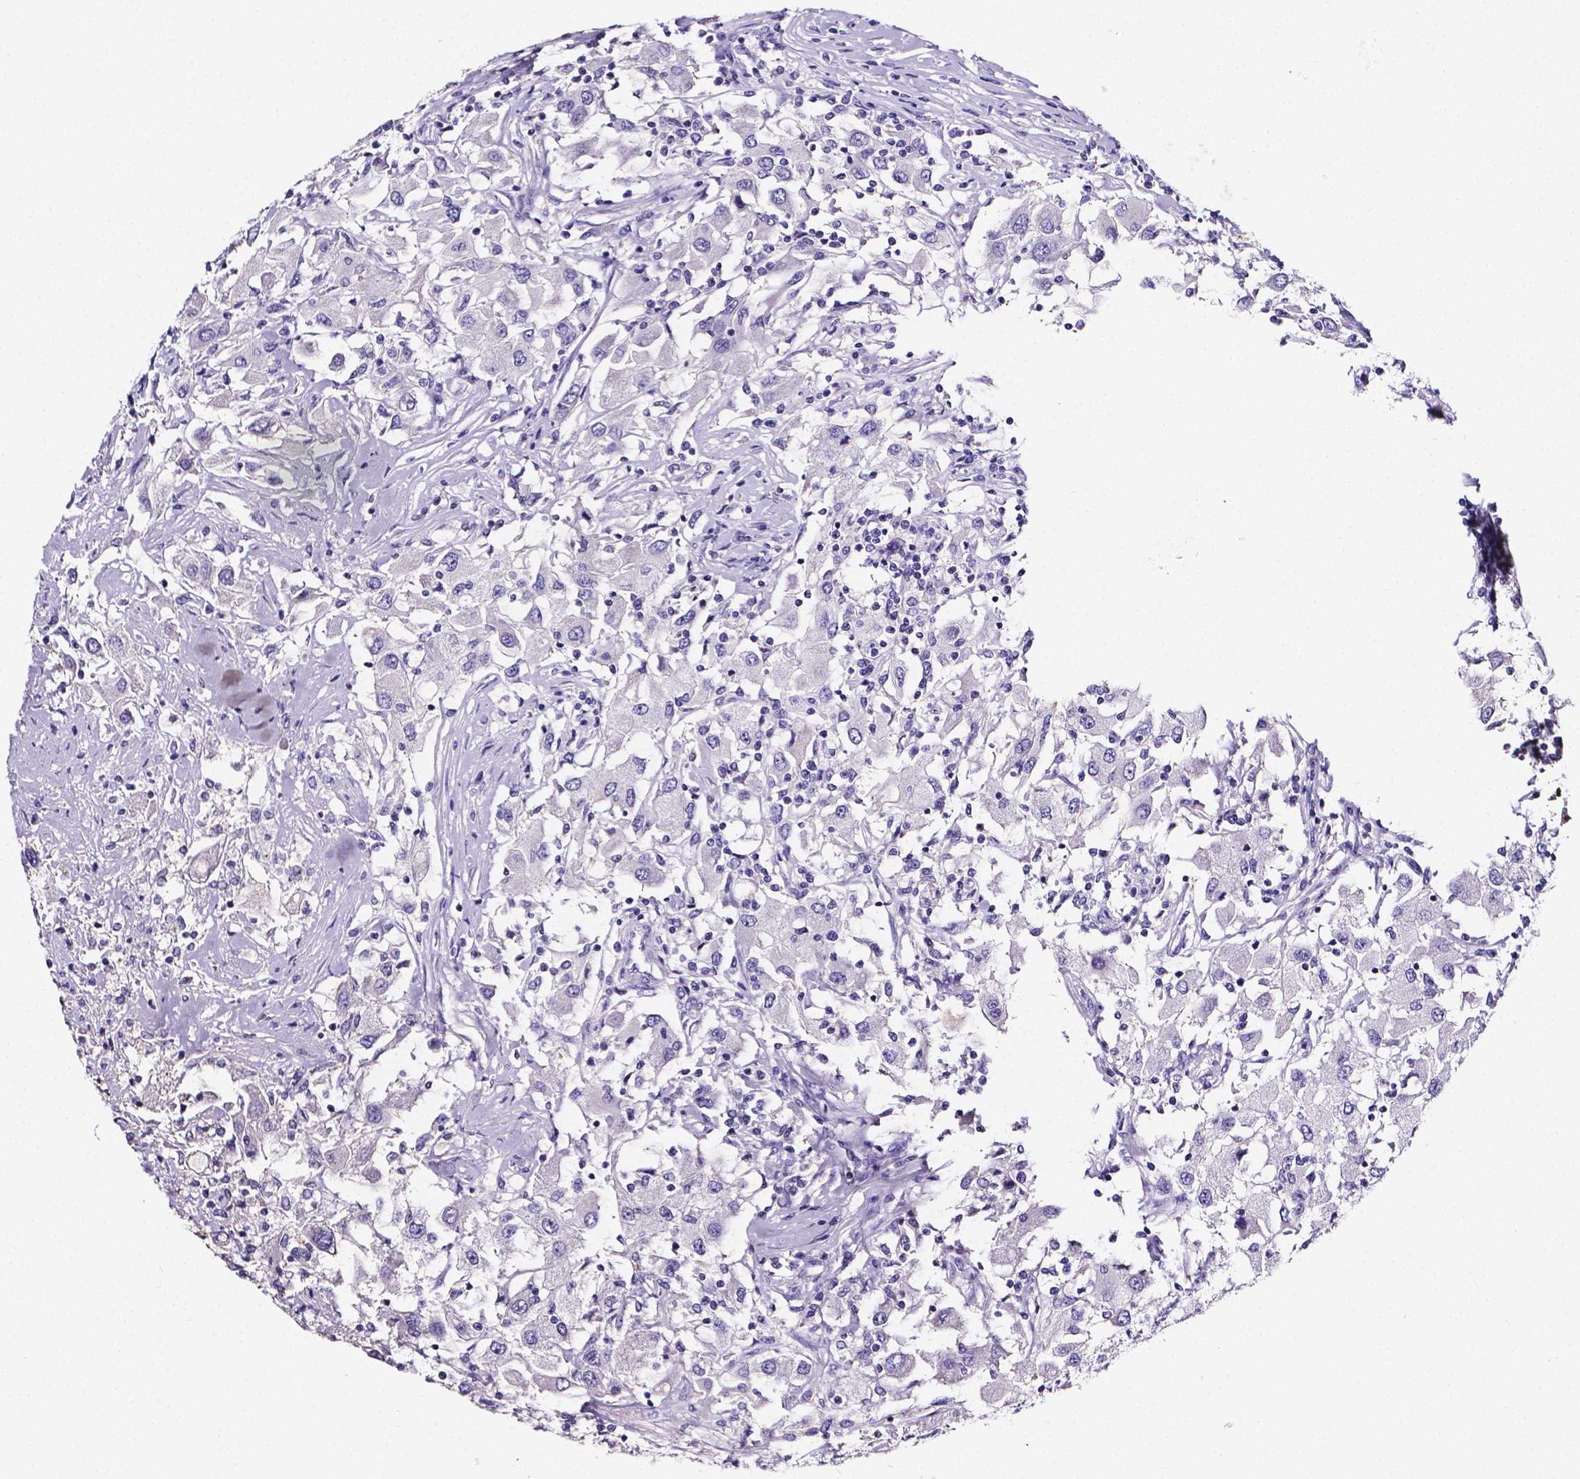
{"staining": {"intensity": "negative", "quantity": "none", "location": "none"}, "tissue": "renal cancer", "cell_type": "Tumor cells", "image_type": "cancer", "snomed": [{"axis": "morphology", "description": "Adenocarcinoma, NOS"}, {"axis": "topography", "description": "Kidney"}], "caption": "This is an immunohistochemistry histopathology image of human renal cancer. There is no expression in tumor cells.", "gene": "NRGN", "patient": {"sex": "female", "age": 67}}